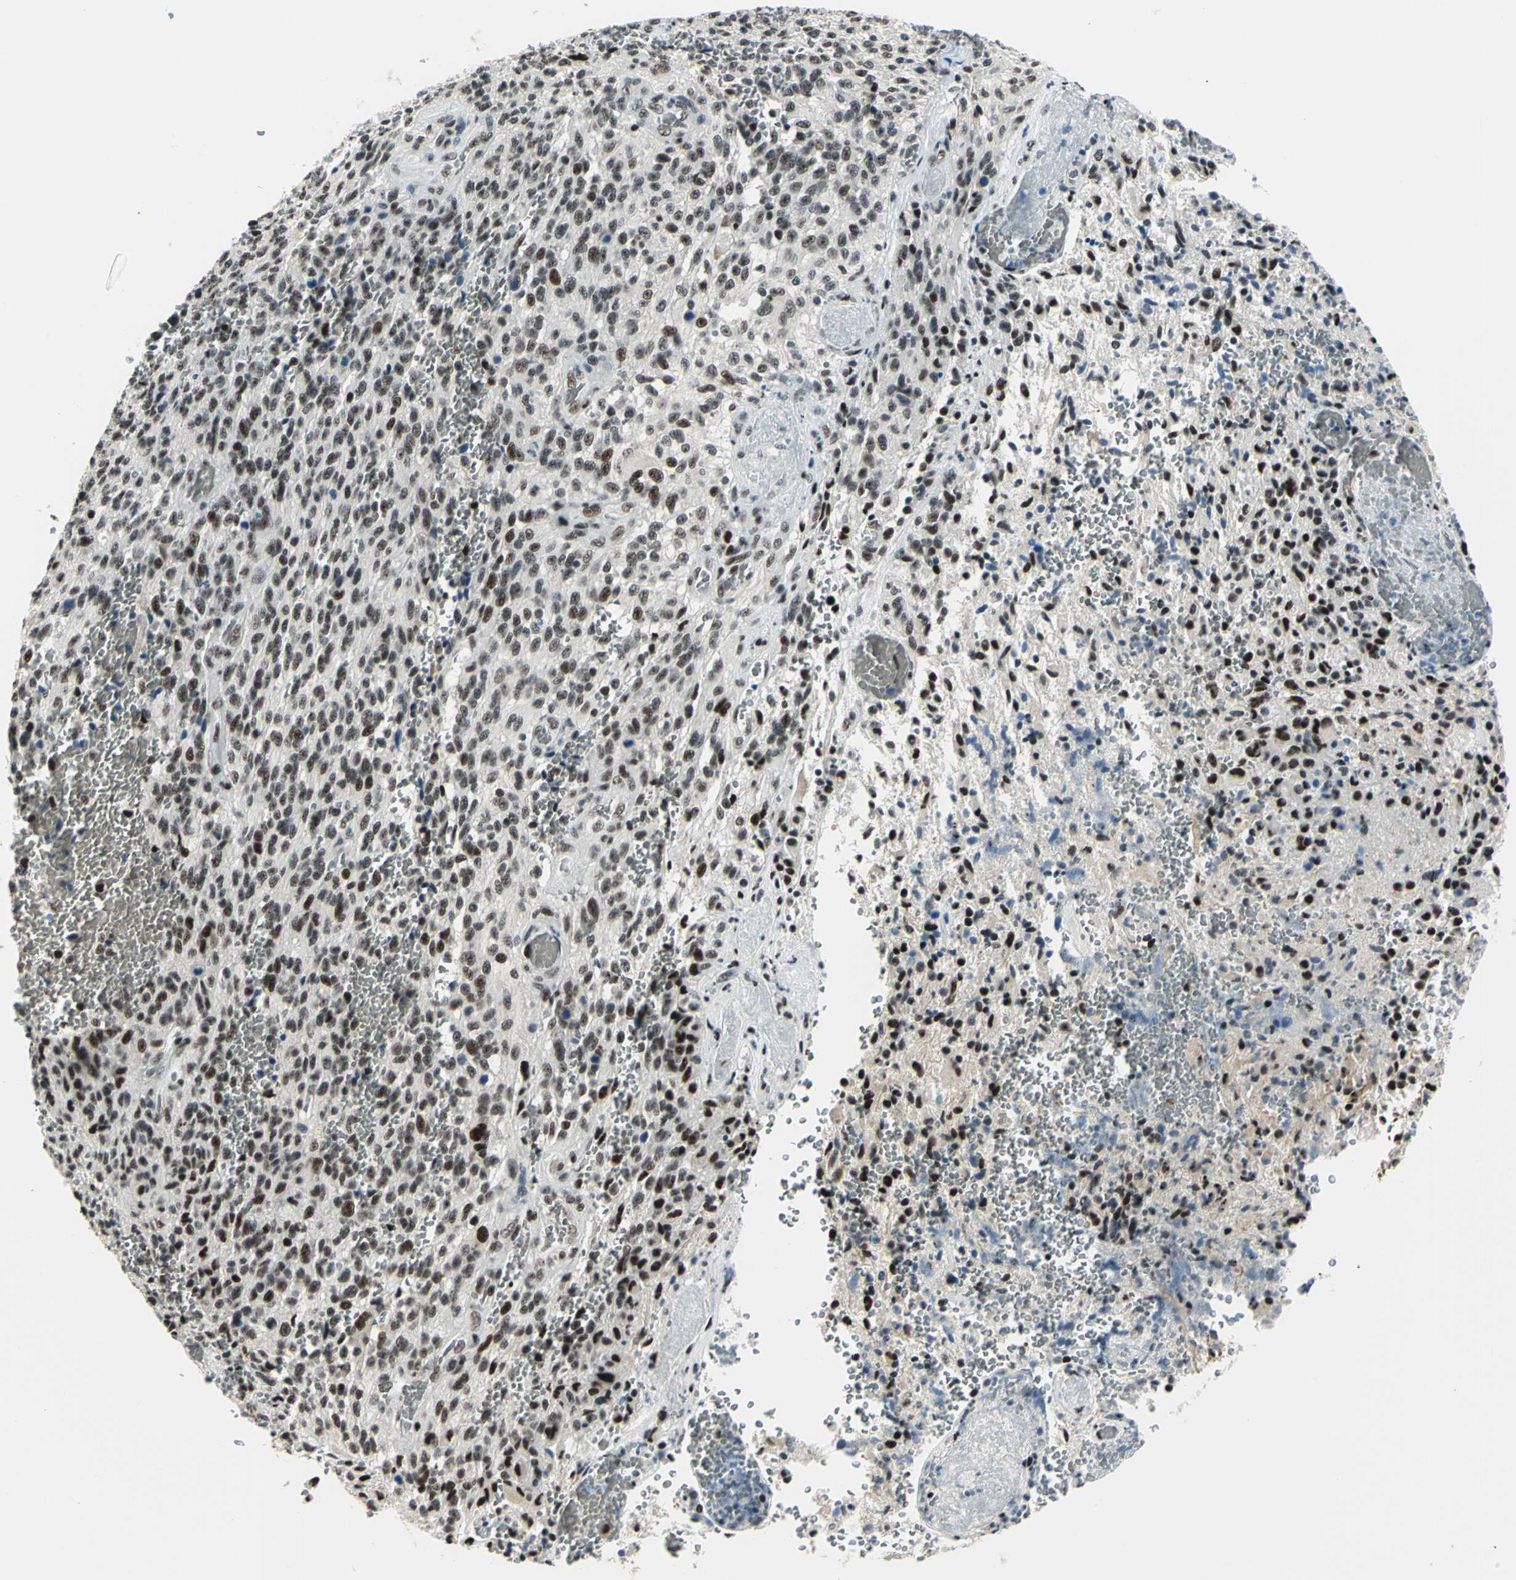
{"staining": {"intensity": "strong", "quantity": ">75%", "location": "nuclear"}, "tissue": "glioma", "cell_type": "Tumor cells", "image_type": "cancer", "snomed": [{"axis": "morphology", "description": "Normal tissue, NOS"}, {"axis": "morphology", "description": "Glioma, malignant, High grade"}, {"axis": "topography", "description": "Cerebral cortex"}], "caption": "Tumor cells display high levels of strong nuclear staining in about >75% of cells in human high-grade glioma (malignant). Immunohistochemistry stains the protein of interest in brown and the nuclei are stained blue.", "gene": "KAT6B", "patient": {"sex": "male", "age": 56}}